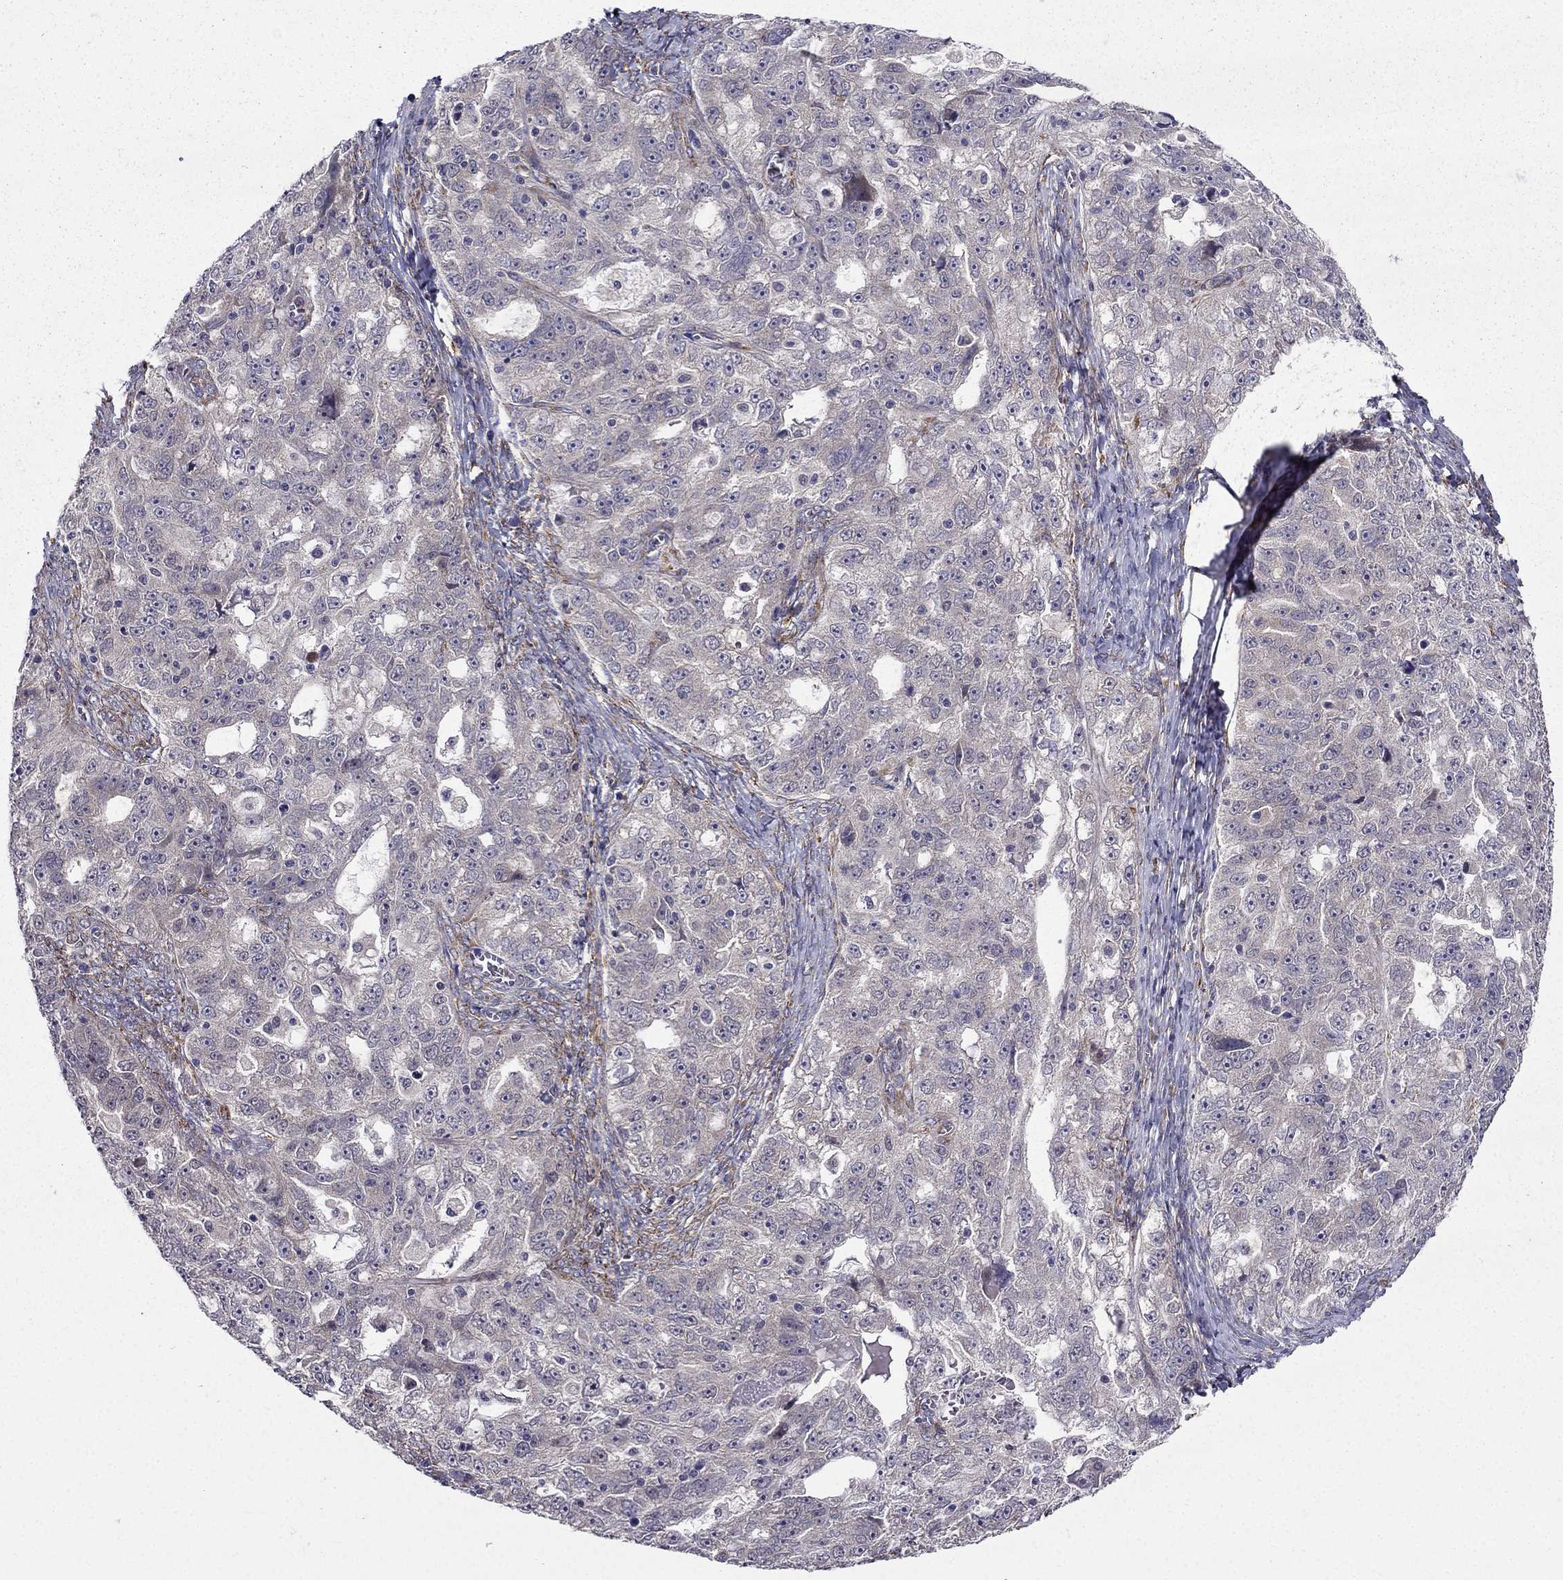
{"staining": {"intensity": "weak", "quantity": "<25%", "location": "cytoplasmic/membranous"}, "tissue": "ovarian cancer", "cell_type": "Tumor cells", "image_type": "cancer", "snomed": [{"axis": "morphology", "description": "Cystadenocarcinoma, serous, NOS"}, {"axis": "topography", "description": "Ovary"}], "caption": "Immunohistochemistry (IHC) of ovarian cancer reveals no positivity in tumor cells. The staining was performed using DAB to visualize the protein expression in brown, while the nuclei were stained in blue with hematoxylin (Magnification: 20x).", "gene": "ARHGEF28", "patient": {"sex": "female", "age": 51}}